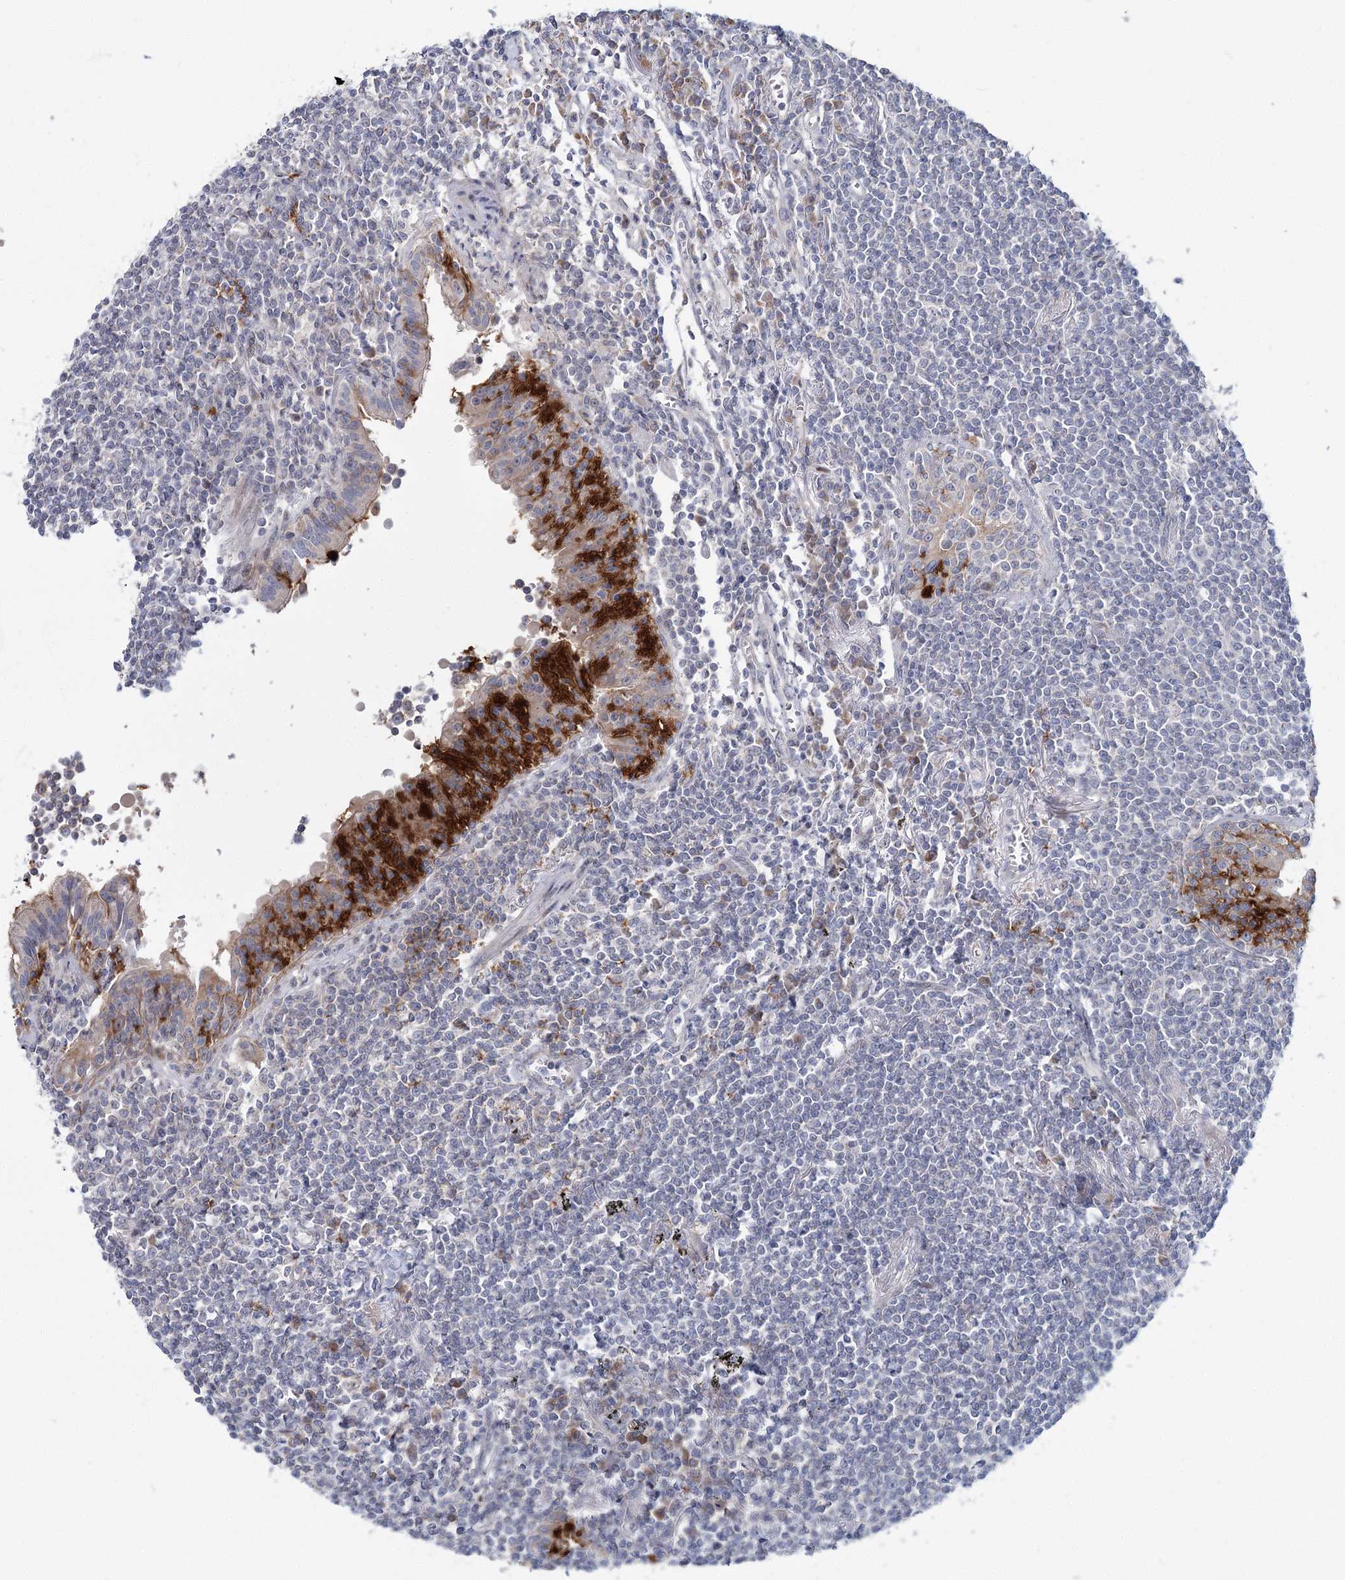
{"staining": {"intensity": "negative", "quantity": "none", "location": "none"}, "tissue": "lymphoma", "cell_type": "Tumor cells", "image_type": "cancer", "snomed": [{"axis": "morphology", "description": "Malignant lymphoma, non-Hodgkin's type, Low grade"}, {"axis": "topography", "description": "Lung"}], "caption": "Immunohistochemistry (IHC) image of neoplastic tissue: human low-grade malignant lymphoma, non-Hodgkin's type stained with DAB (3,3'-diaminobenzidine) displays no significant protein staining in tumor cells.", "gene": "CPLANE1", "patient": {"sex": "female", "age": 71}}